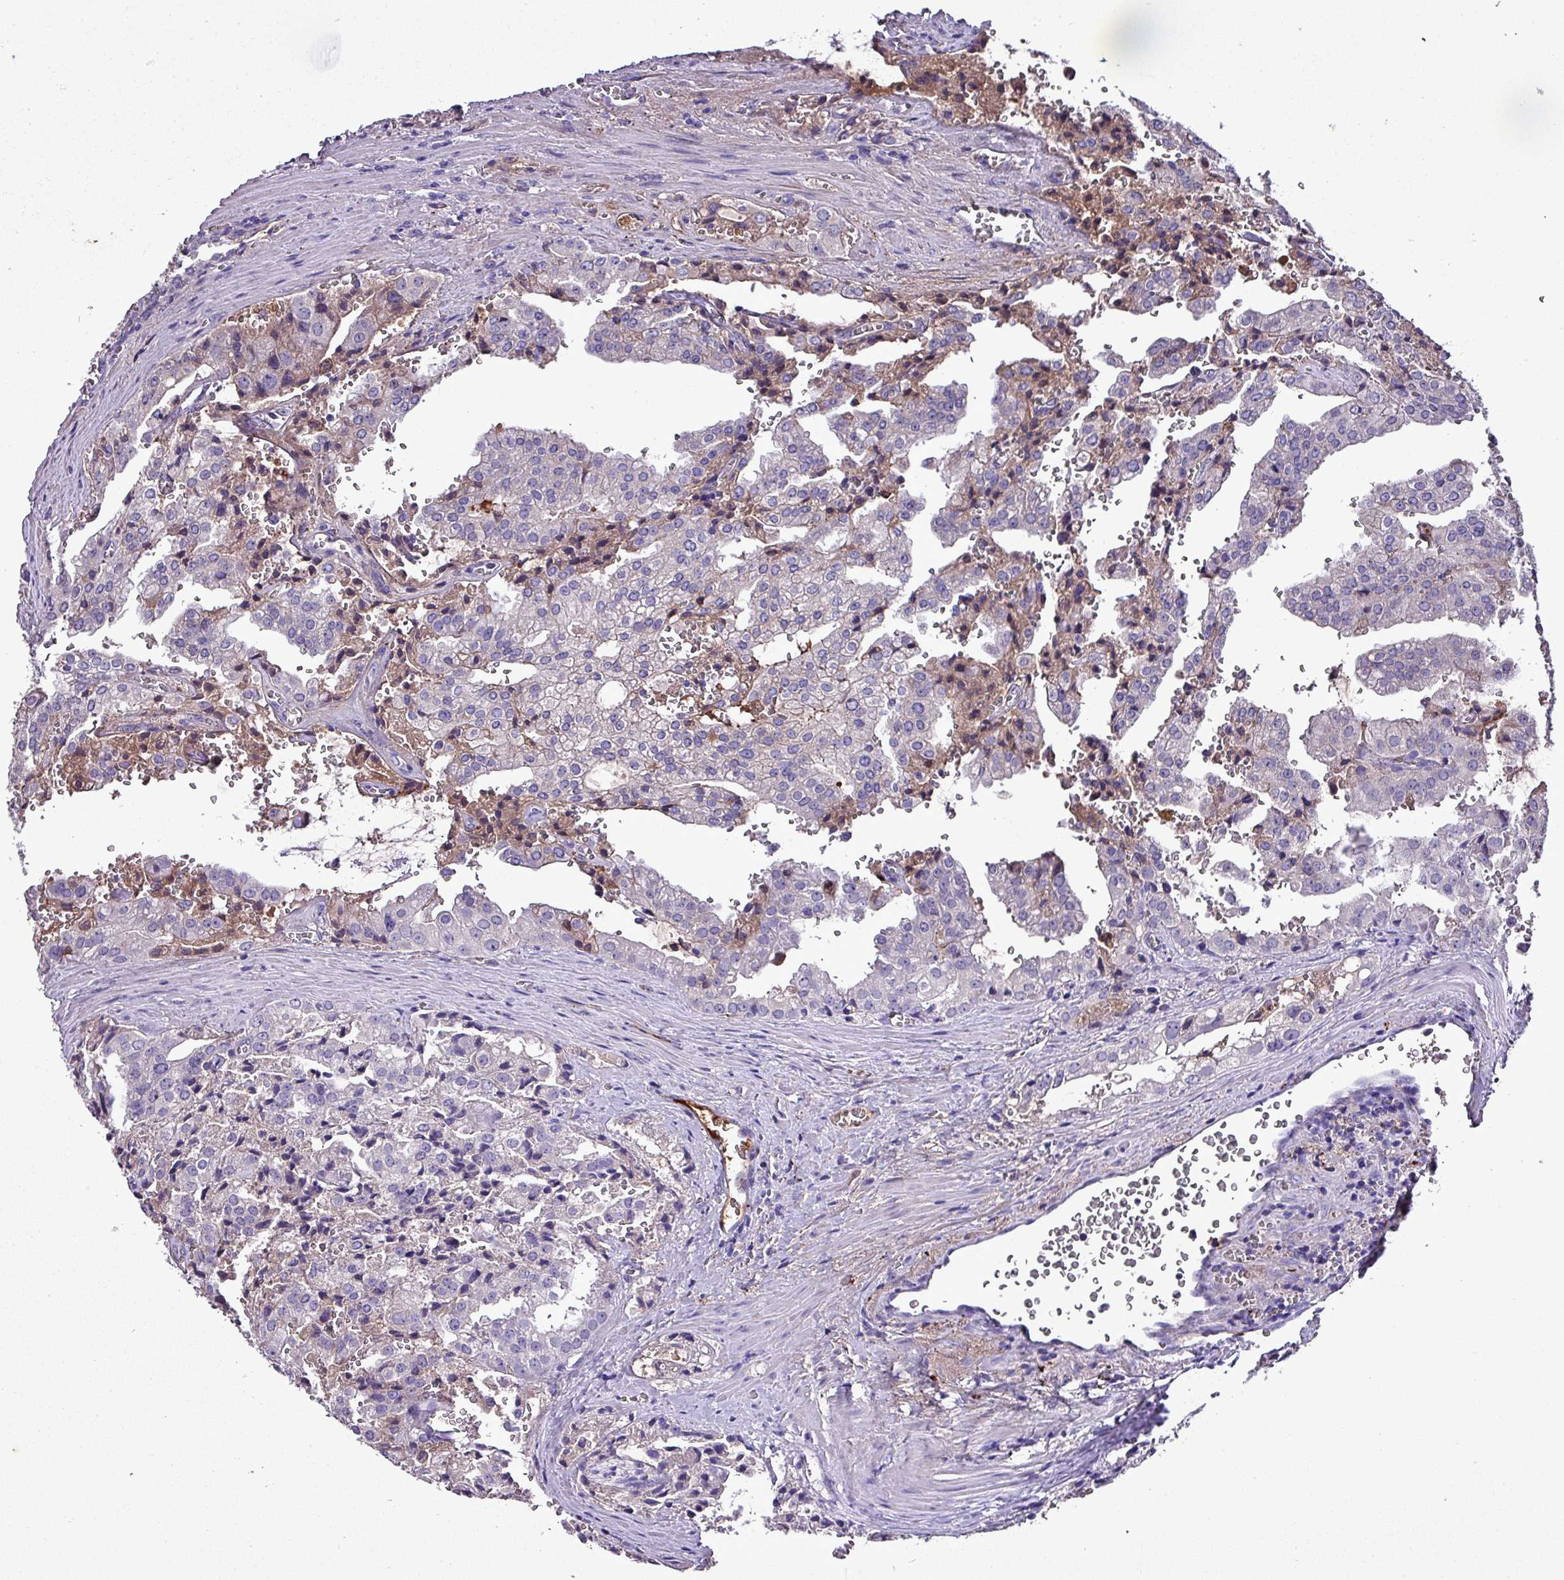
{"staining": {"intensity": "negative", "quantity": "none", "location": "none"}, "tissue": "prostate cancer", "cell_type": "Tumor cells", "image_type": "cancer", "snomed": [{"axis": "morphology", "description": "Adenocarcinoma, High grade"}, {"axis": "topography", "description": "Prostate"}], "caption": "Image shows no significant protein staining in tumor cells of prostate cancer (high-grade adenocarcinoma).", "gene": "HP", "patient": {"sex": "male", "age": 68}}